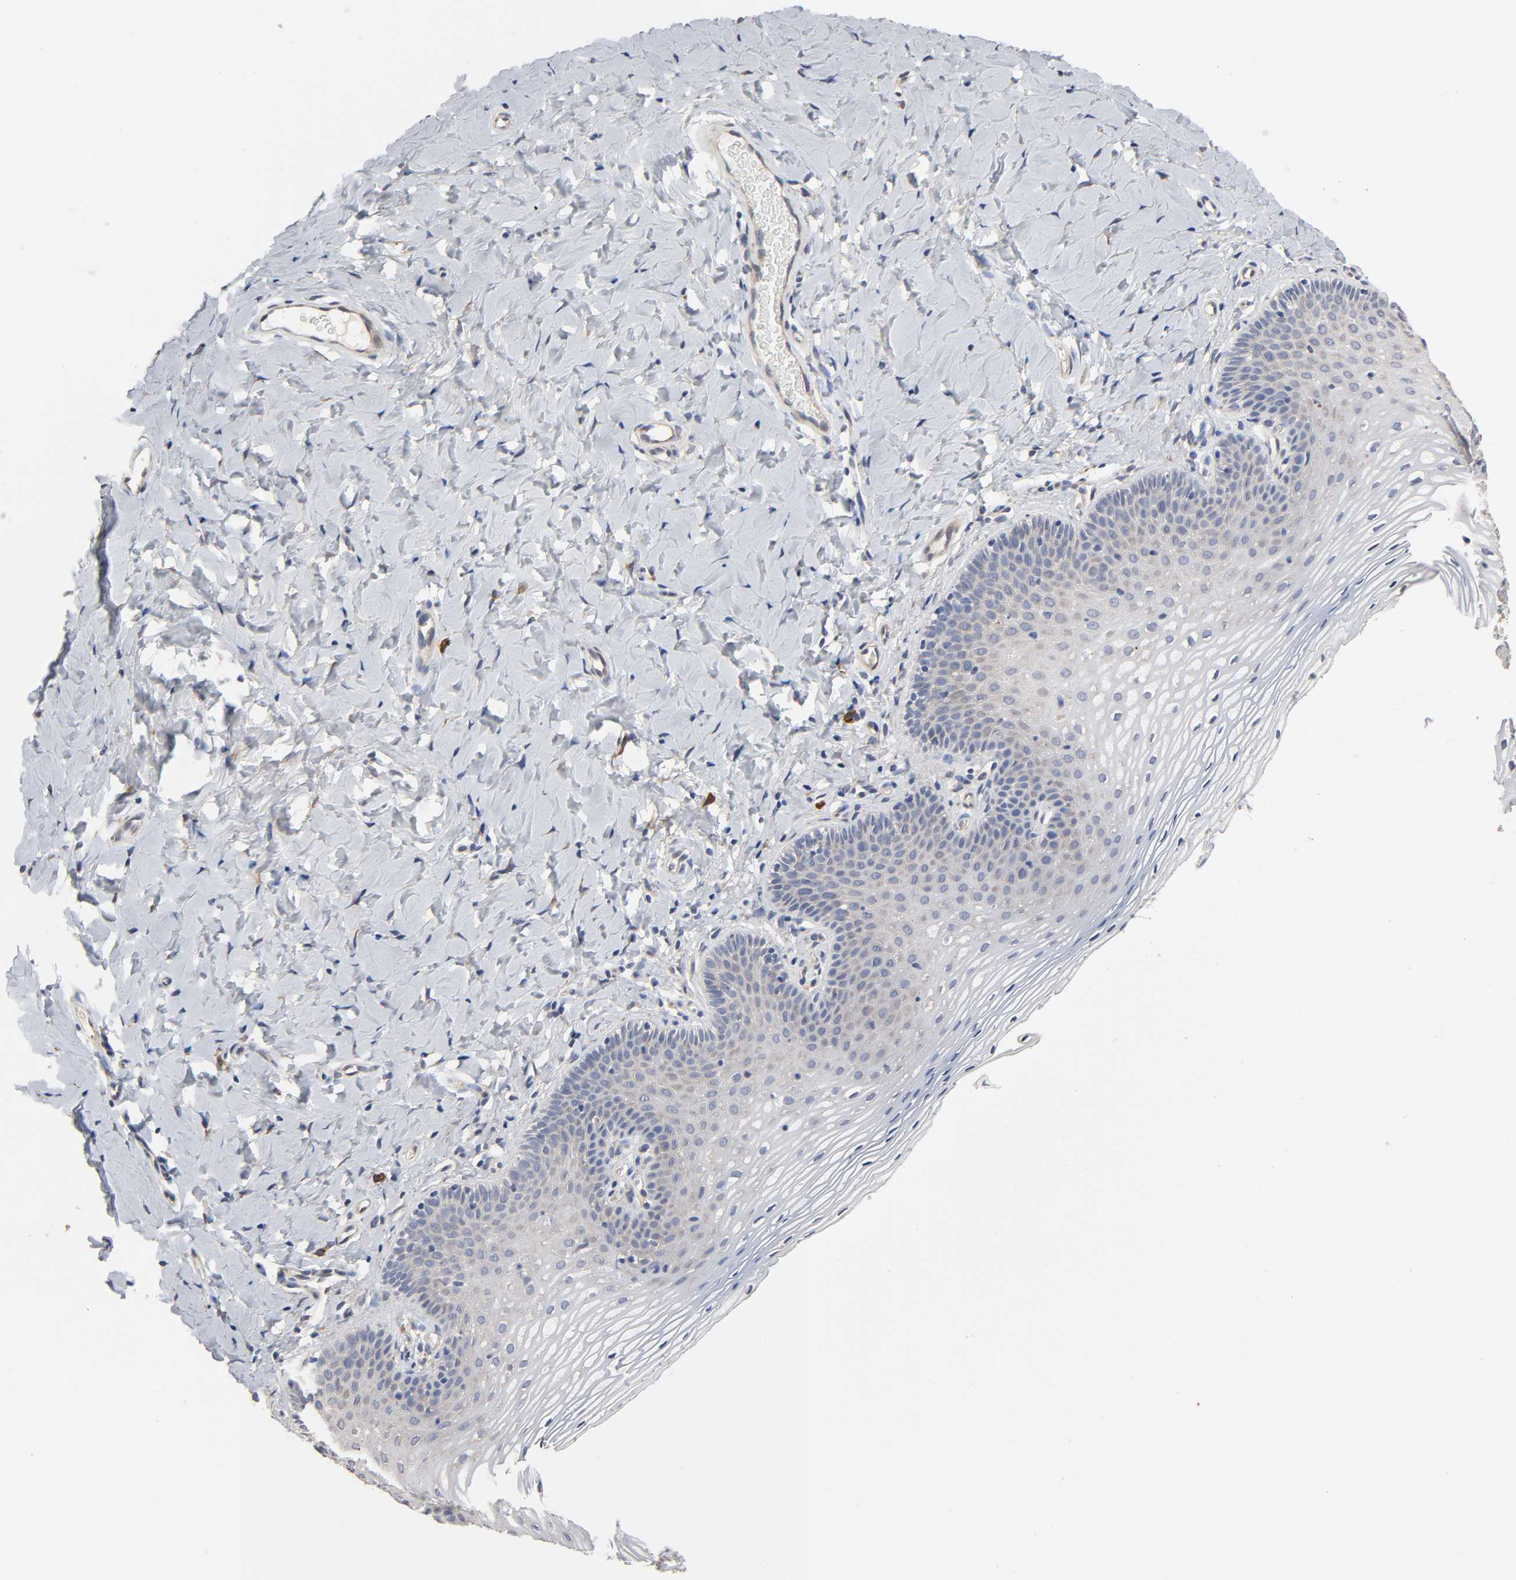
{"staining": {"intensity": "negative", "quantity": "none", "location": "none"}, "tissue": "vagina", "cell_type": "Squamous epithelial cells", "image_type": "normal", "snomed": [{"axis": "morphology", "description": "Normal tissue, NOS"}, {"axis": "topography", "description": "Vagina"}], "caption": "DAB (3,3'-diaminobenzidine) immunohistochemical staining of unremarkable human vagina demonstrates no significant expression in squamous epithelial cells.", "gene": "HDLBP", "patient": {"sex": "female", "age": 55}}